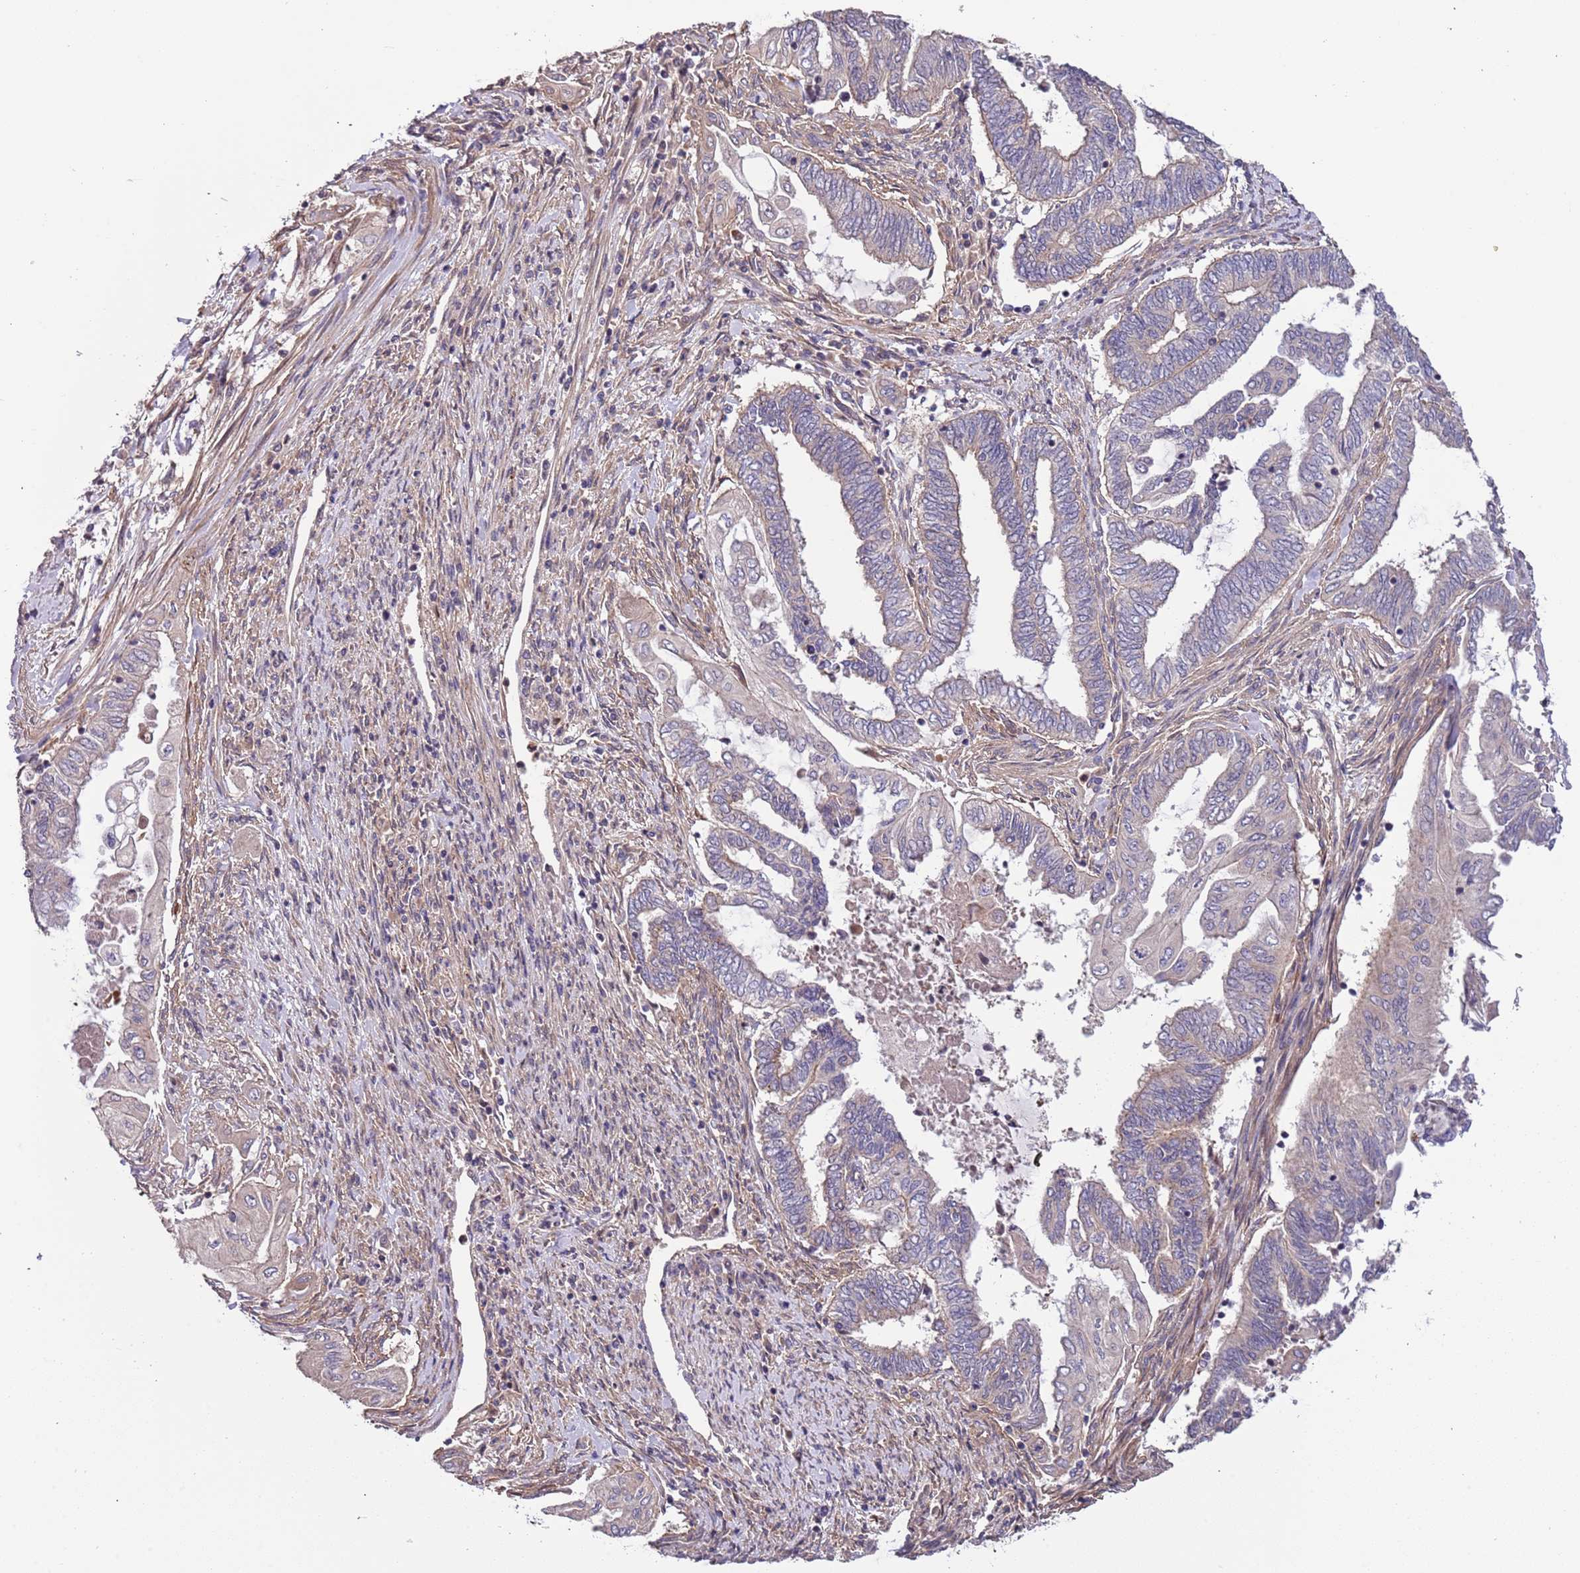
{"staining": {"intensity": "weak", "quantity": "<25%", "location": "cytoplasmic/membranous"}, "tissue": "endometrial cancer", "cell_type": "Tumor cells", "image_type": "cancer", "snomed": [{"axis": "morphology", "description": "Adenocarcinoma, NOS"}, {"axis": "topography", "description": "Uterus"}, {"axis": "topography", "description": "Endometrium"}], "caption": "High magnification brightfield microscopy of adenocarcinoma (endometrial) stained with DAB (brown) and counterstained with hematoxylin (blue): tumor cells show no significant positivity.", "gene": "LAMB4", "patient": {"sex": "female", "age": 70}}